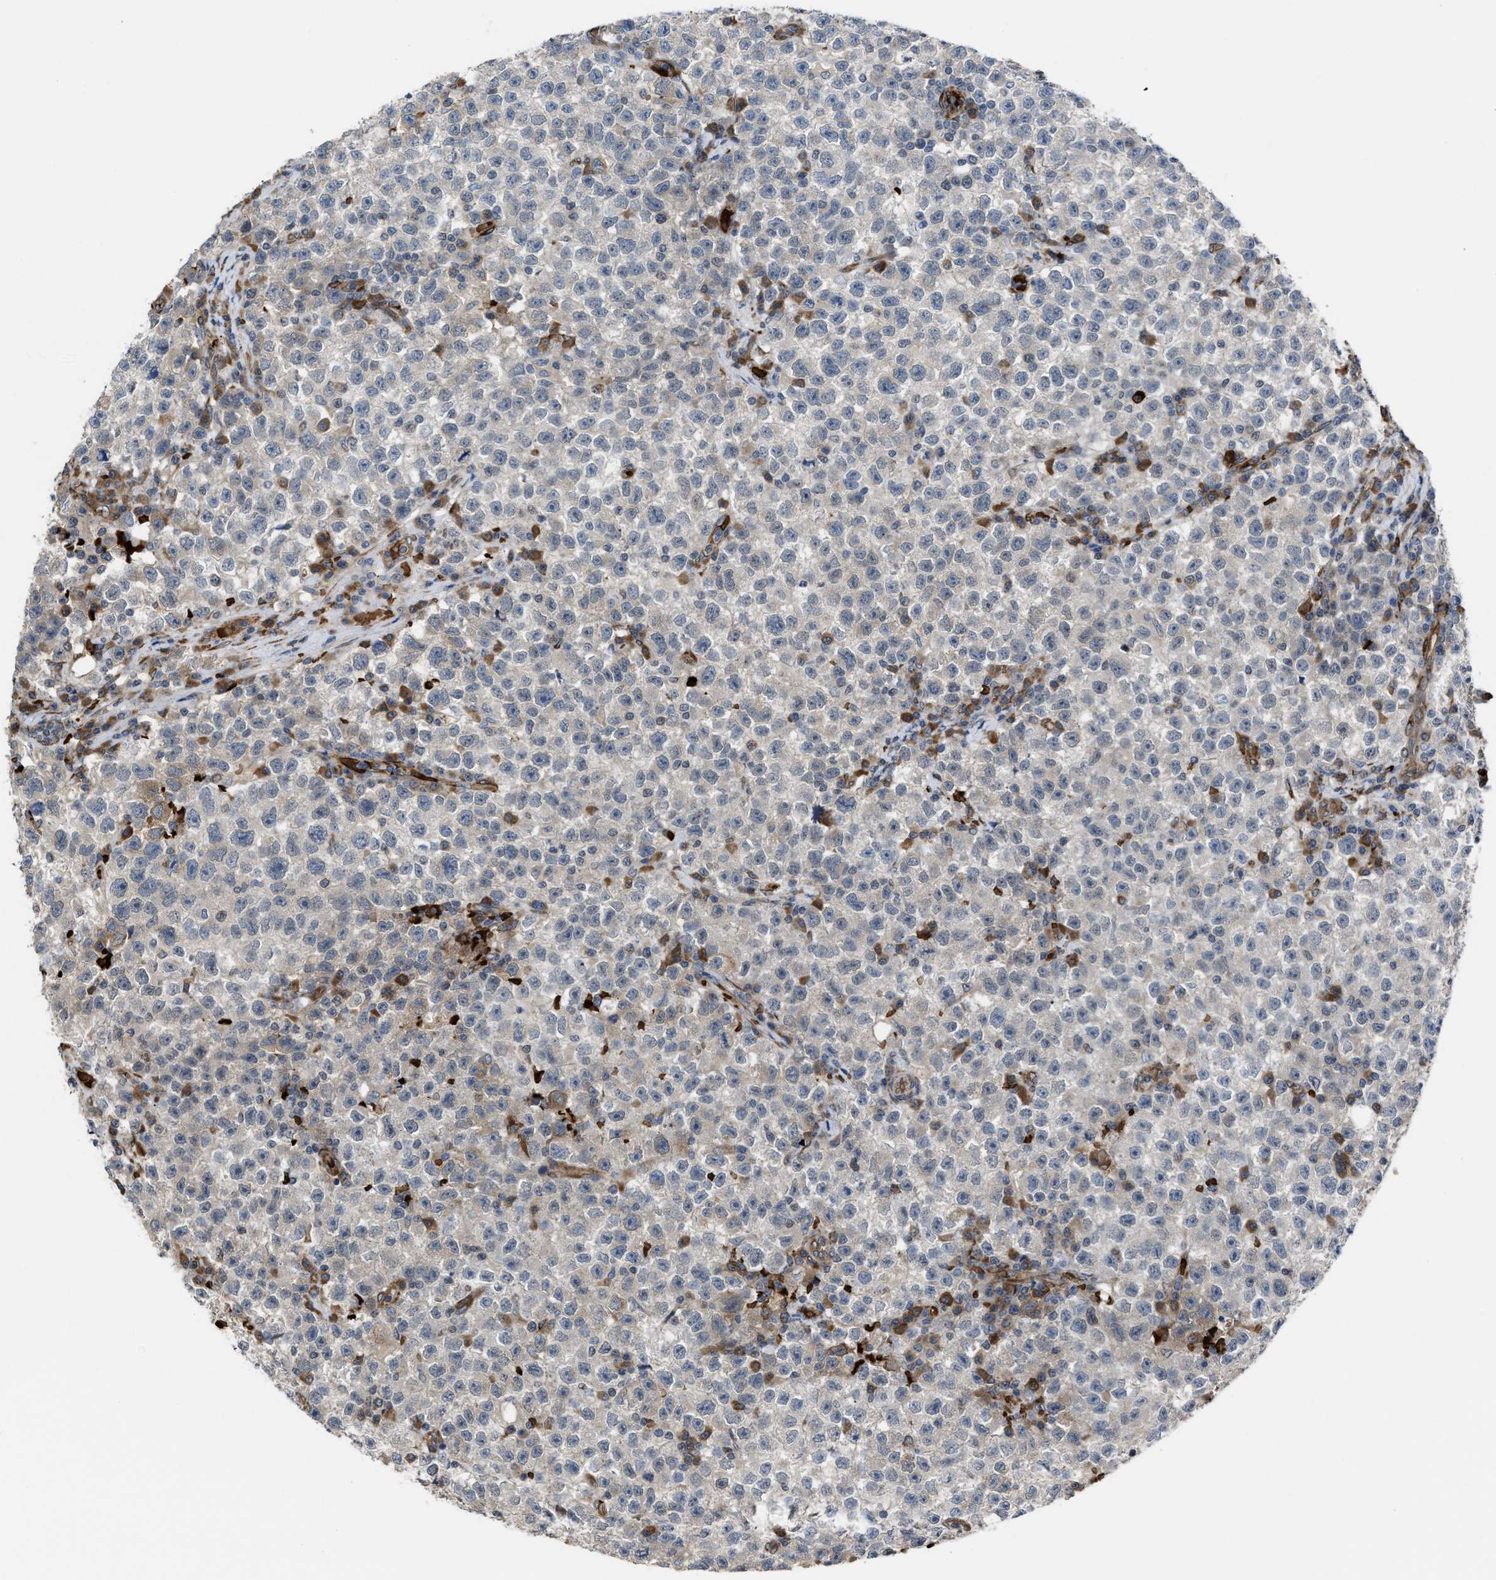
{"staining": {"intensity": "weak", "quantity": "25%-75%", "location": "nuclear"}, "tissue": "testis cancer", "cell_type": "Tumor cells", "image_type": "cancer", "snomed": [{"axis": "morphology", "description": "Seminoma, NOS"}, {"axis": "topography", "description": "Testis"}], "caption": "The micrograph shows staining of testis cancer (seminoma), revealing weak nuclear protein expression (brown color) within tumor cells.", "gene": "SELENOM", "patient": {"sex": "male", "age": 22}}